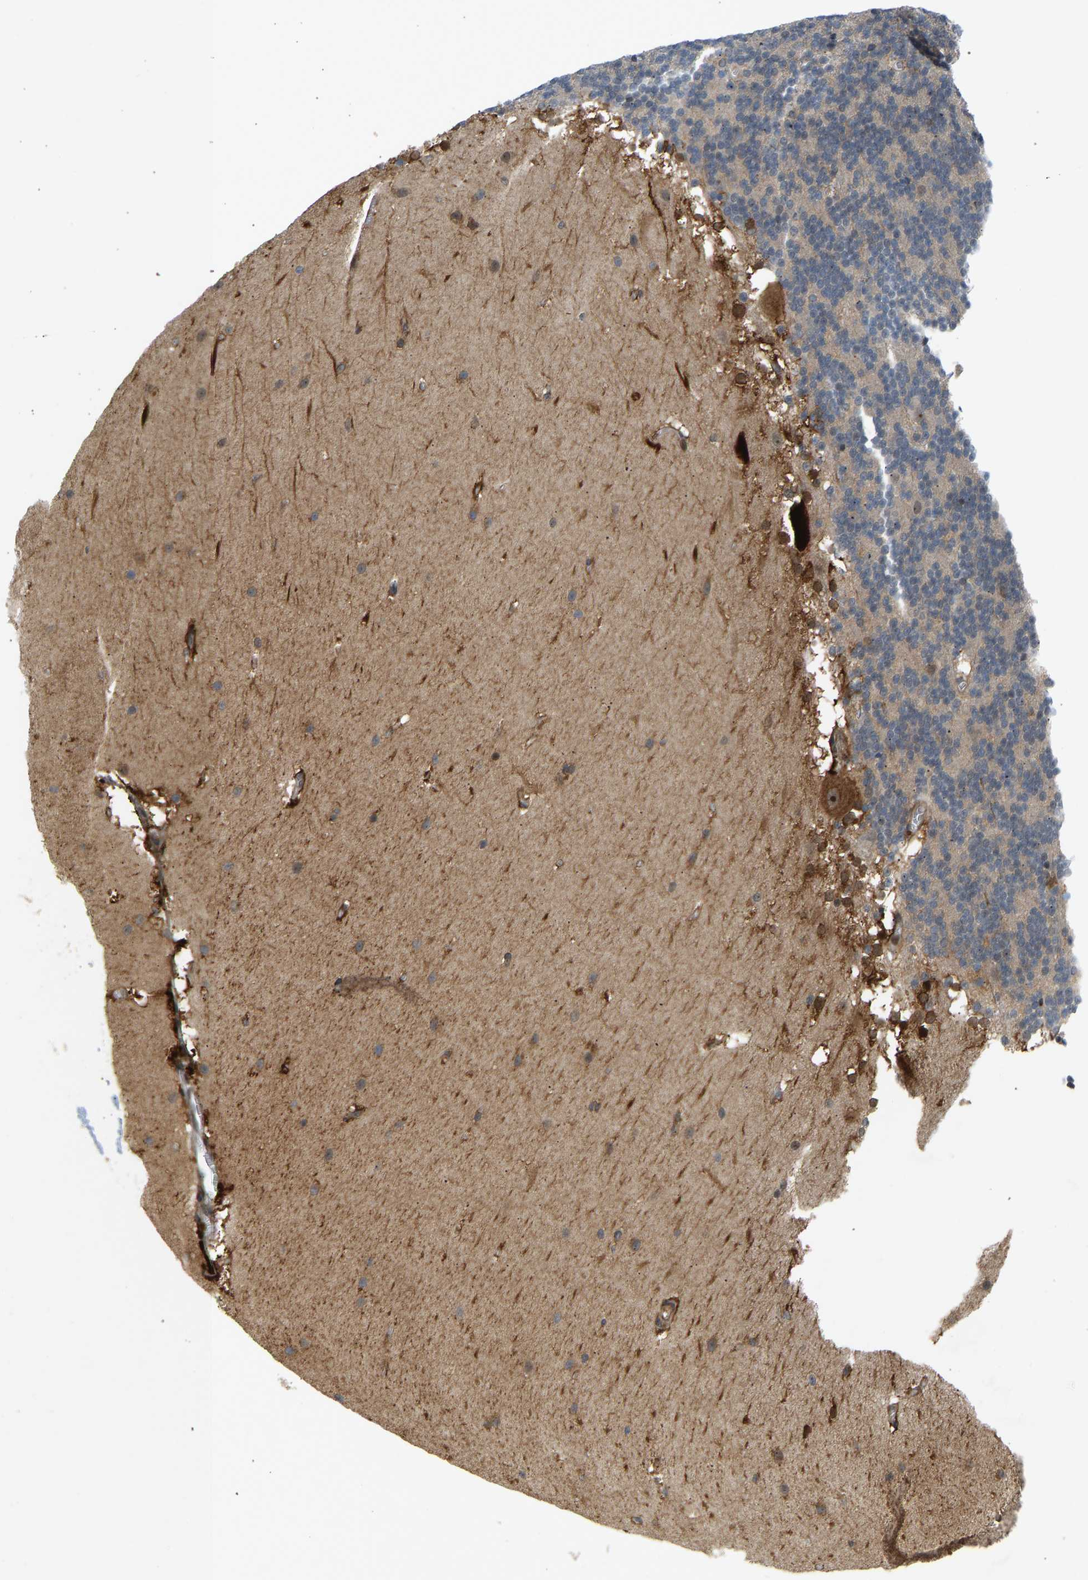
{"staining": {"intensity": "weak", "quantity": "<25%", "location": "cytoplasmic/membranous"}, "tissue": "cerebellum", "cell_type": "Cells in granular layer", "image_type": "normal", "snomed": [{"axis": "morphology", "description": "Normal tissue, NOS"}, {"axis": "topography", "description": "Cerebellum"}], "caption": "DAB immunohistochemical staining of normal human cerebellum displays no significant staining in cells in granular layer.", "gene": "BAG1", "patient": {"sex": "female", "age": 19}}